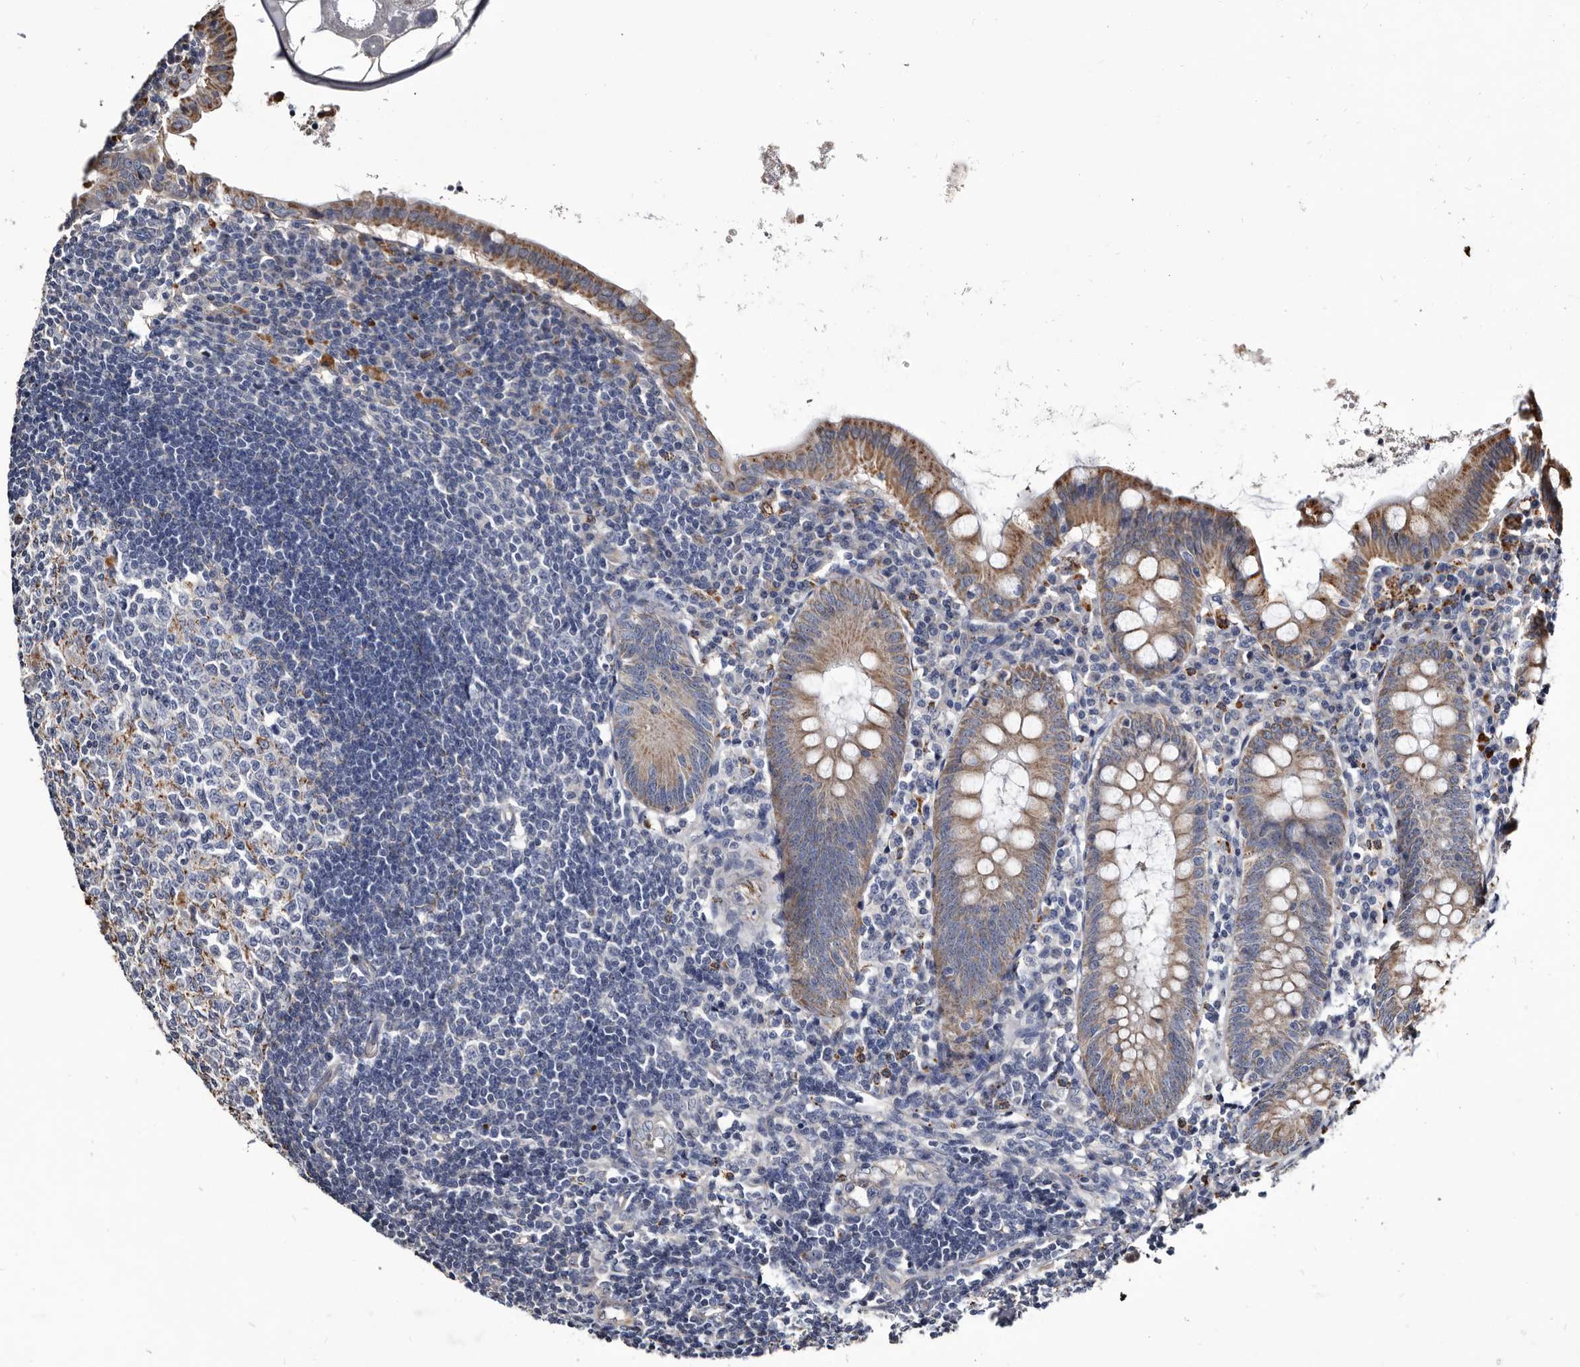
{"staining": {"intensity": "moderate", "quantity": ">75%", "location": "cytoplasmic/membranous"}, "tissue": "appendix", "cell_type": "Glandular cells", "image_type": "normal", "snomed": [{"axis": "morphology", "description": "Normal tissue, NOS"}, {"axis": "topography", "description": "Appendix"}], "caption": "A high-resolution image shows IHC staining of unremarkable appendix, which displays moderate cytoplasmic/membranous positivity in approximately >75% of glandular cells. Immunohistochemistry (ihc) stains the protein of interest in brown and the nuclei are stained blue.", "gene": "CTSA", "patient": {"sex": "female", "age": 54}}